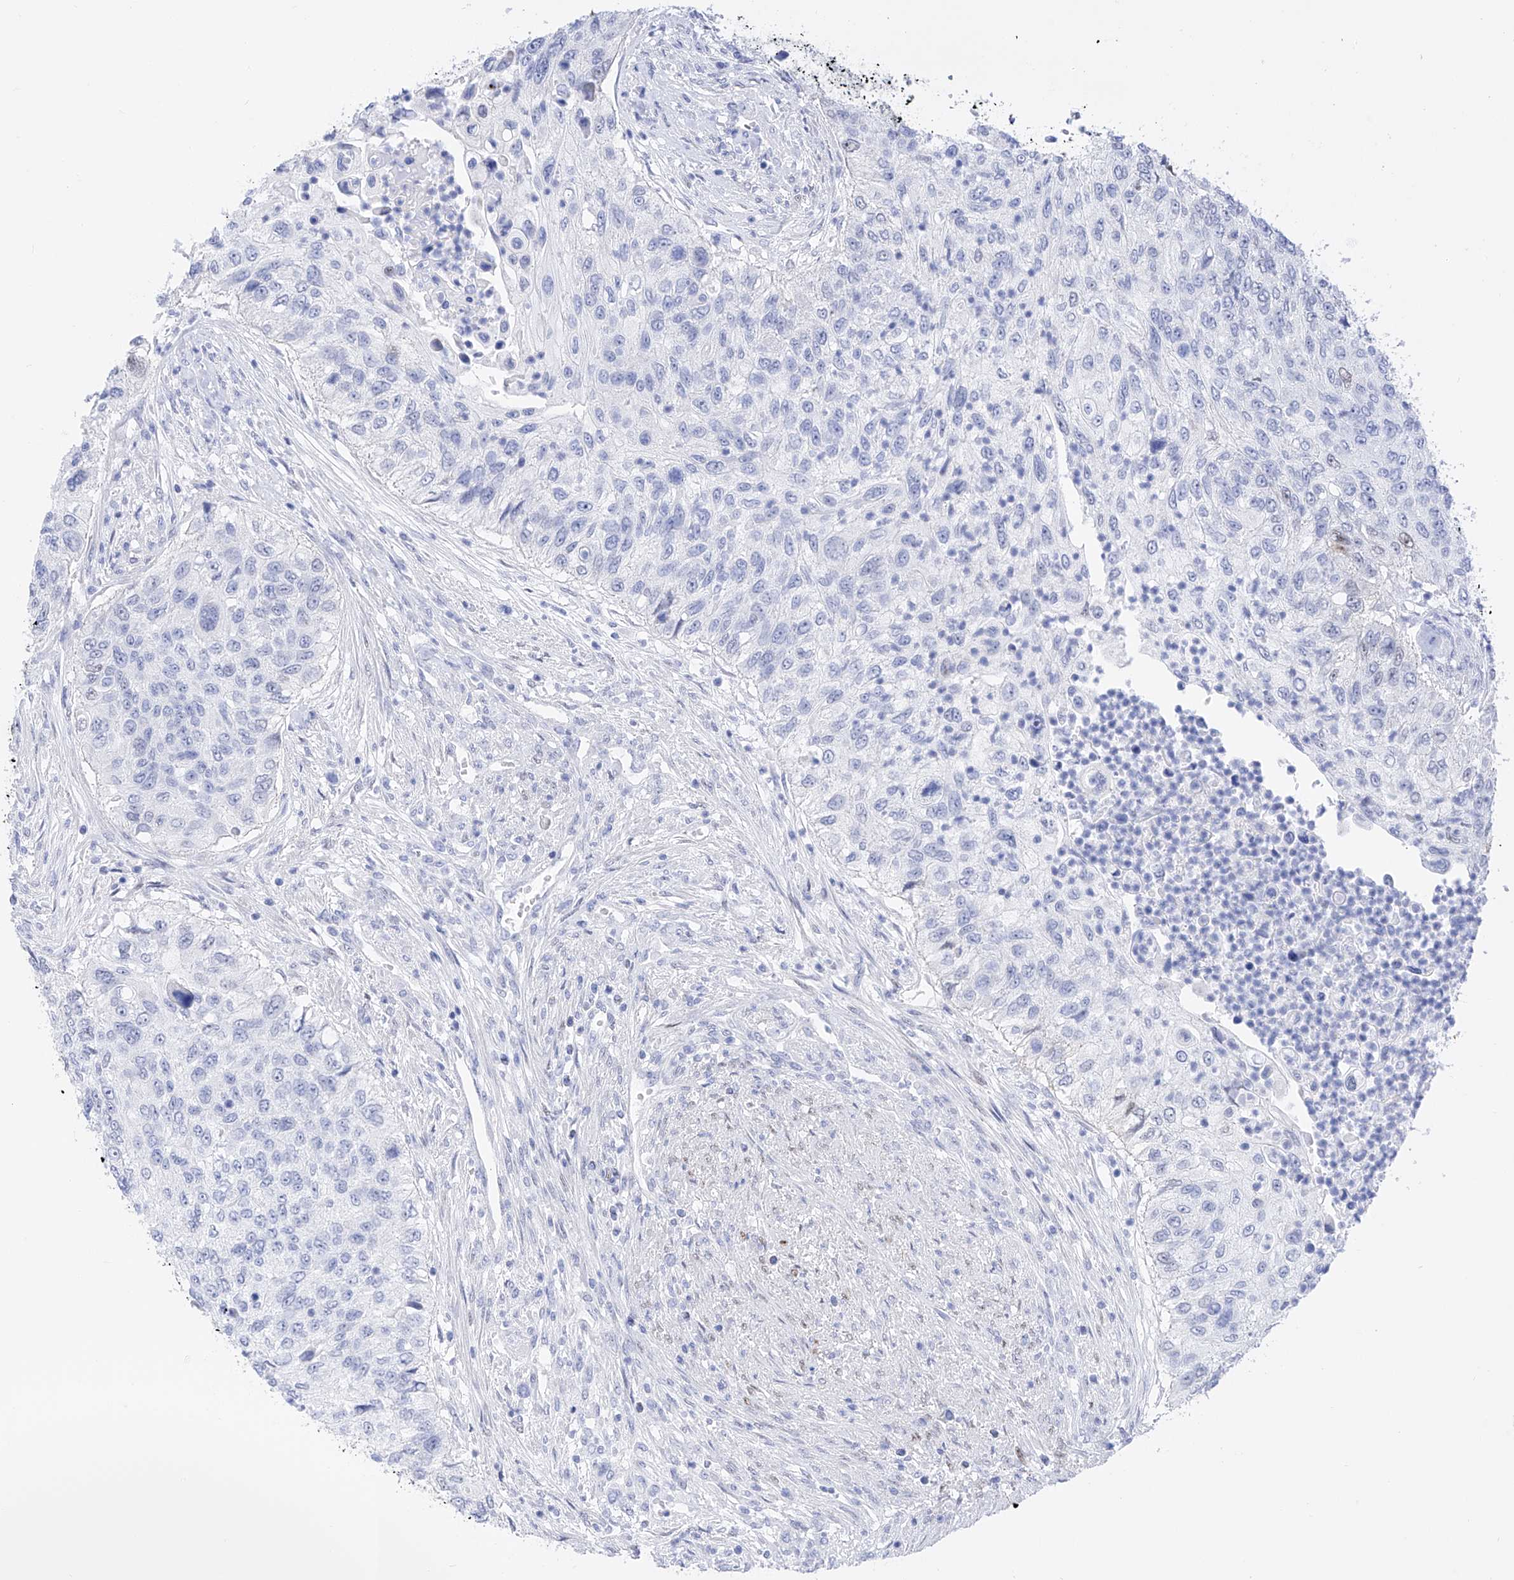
{"staining": {"intensity": "negative", "quantity": "none", "location": "none"}, "tissue": "urothelial cancer", "cell_type": "Tumor cells", "image_type": "cancer", "snomed": [{"axis": "morphology", "description": "Urothelial carcinoma, High grade"}, {"axis": "topography", "description": "Urinary bladder"}], "caption": "This photomicrograph is of high-grade urothelial carcinoma stained with immunohistochemistry (IHC) to label a protein in brown with the nuclei are counter-stained blue. There is no staining in tumor cells.", "gene": "TRPC7", "patient": {"sex": "female", "age": 60}}